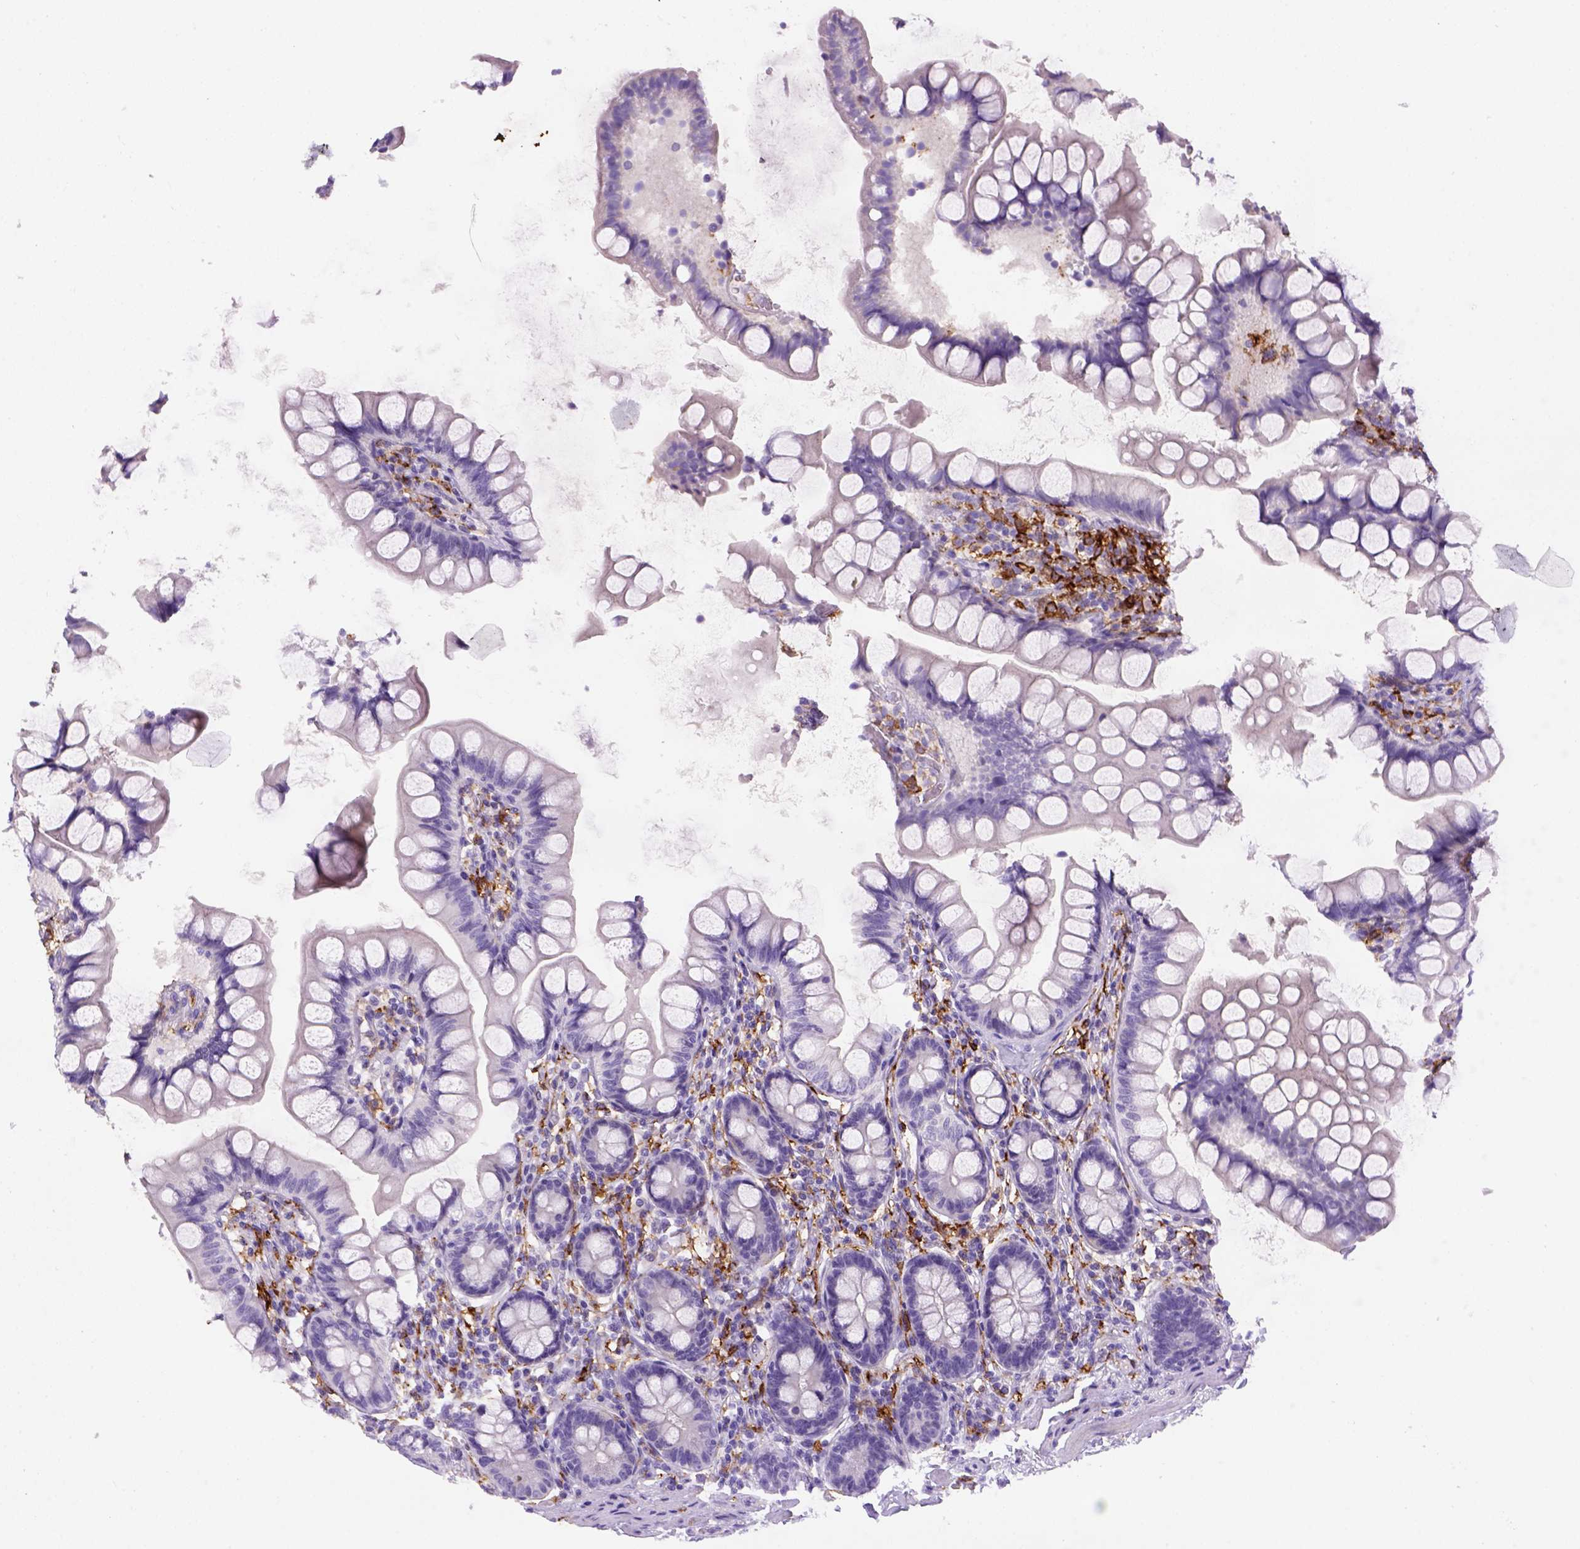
{"staining": {"intensity": "negative", "quantity": "none", "location": "none"}, "tissue": "small intestine", "cell_type": "Glandular cells", "image_type": "normal", "snomed": [{"axis": "morphology", "description": "Normal tissue, NOS"}, {"axis": "topography", "description": "Small intestine"}], "caption": "Immunohistochemical staining of unremarkable human small intestine reveals no significant expression in glandular cells. Nuclei are stained in blue.", "gene": "CD14", "patient": {"sex": "male", "age": 70}}